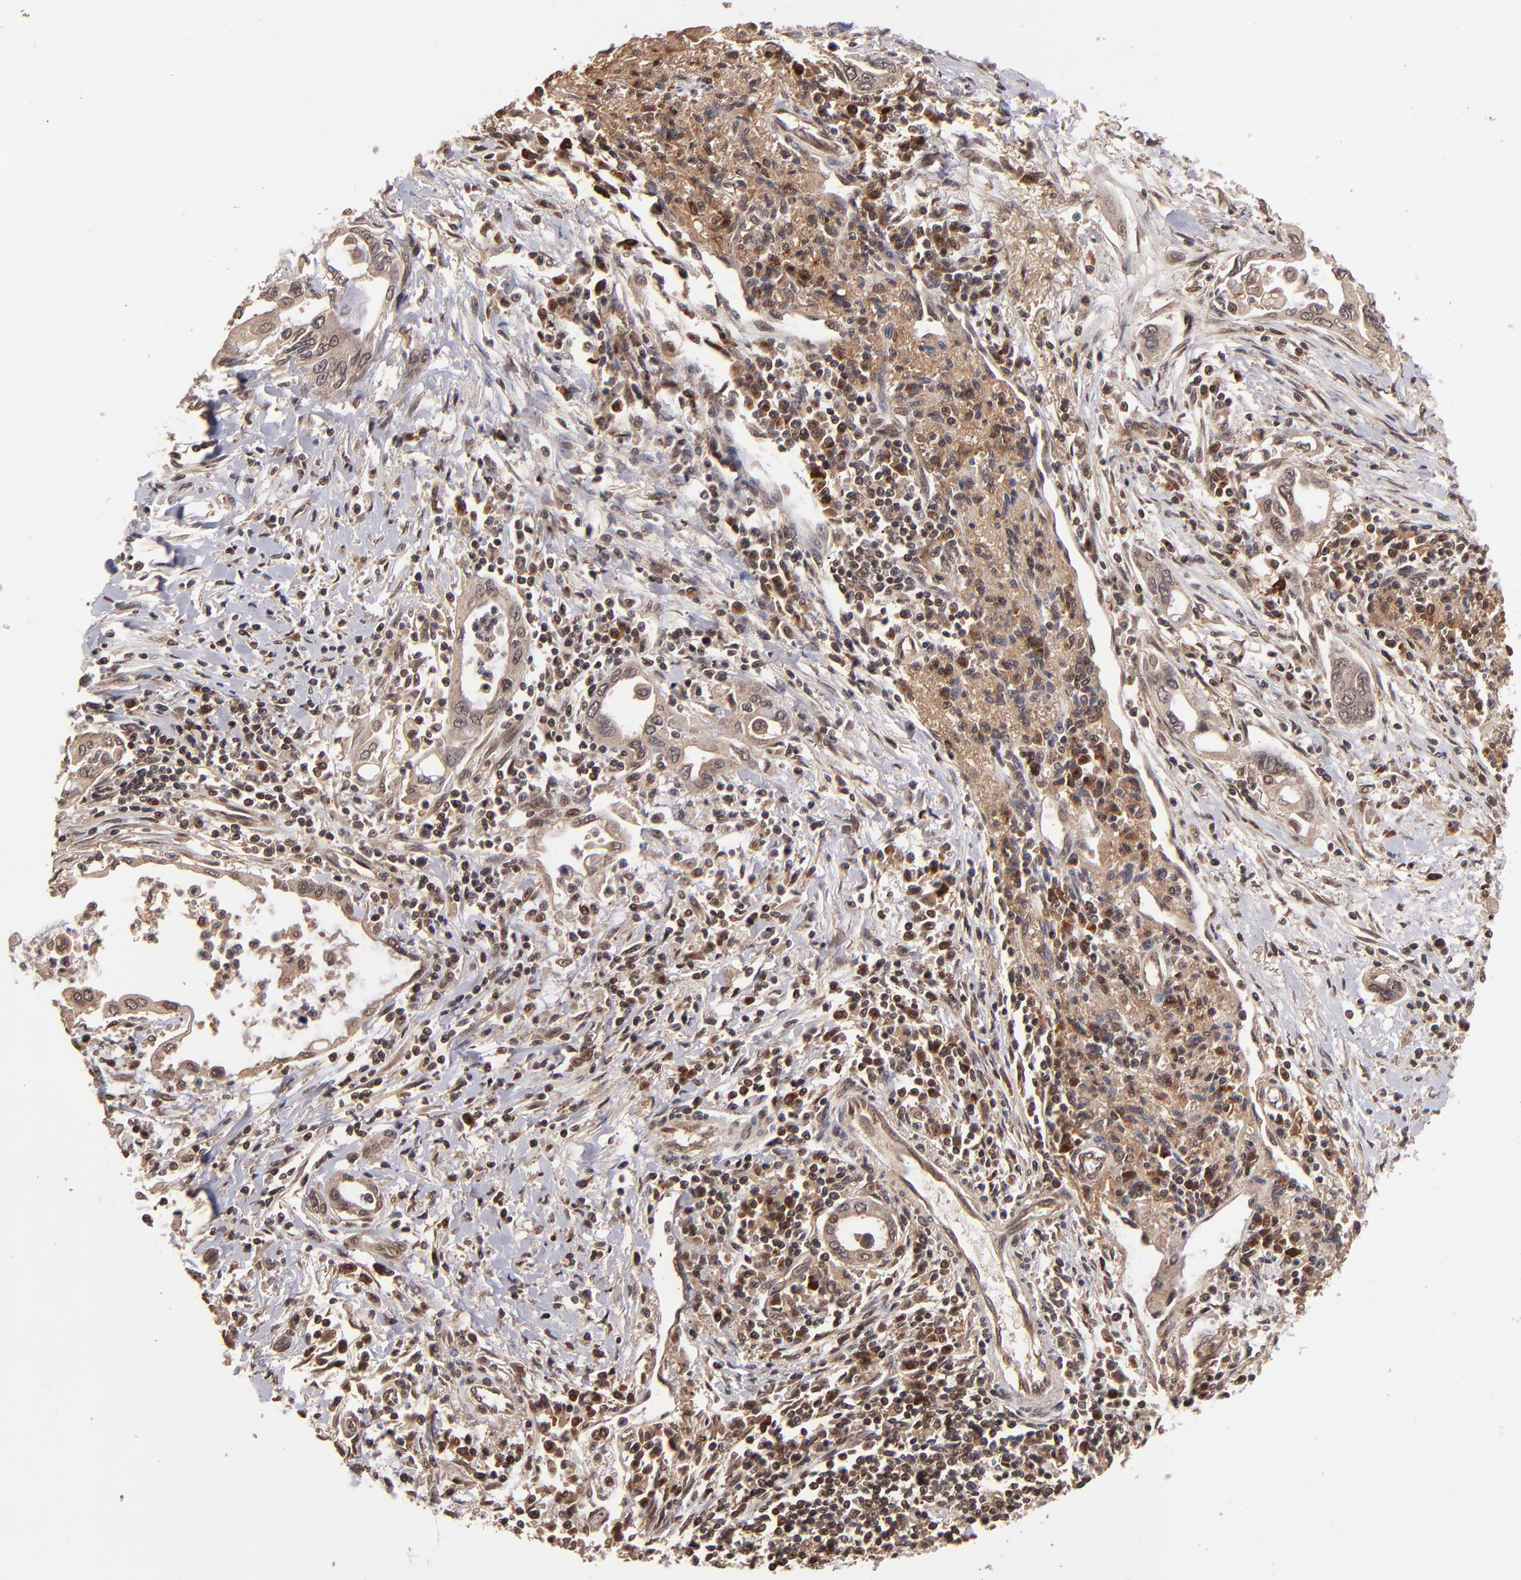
{"staining": {"intensity": "moderate", "quantity": ">75%", "location": "cytoplasmic/membranous"}, "tissue": "pancreatic cancer", "cell_type": "Tumor cells", "image_type": "cancer", "snomed": [{"axis": "morphology", "description": "Adenocarcinoma, NOS"}, {"axis": "topography", "description": "Pancreas"}], "caption": "An immunohistochemistry histopathology image of tumor tissue is shown. Protein staining in brown shows moderate cytoplasmic/membranous positivity in pancreatic cancer within tumor cells. (DAB (3,3'-diaminobenzidine) IHC, brown staining for protein, blue staining for nuclei).", "gene": "NFE2L2", "patient": {"sex": "female", "age": 57}}